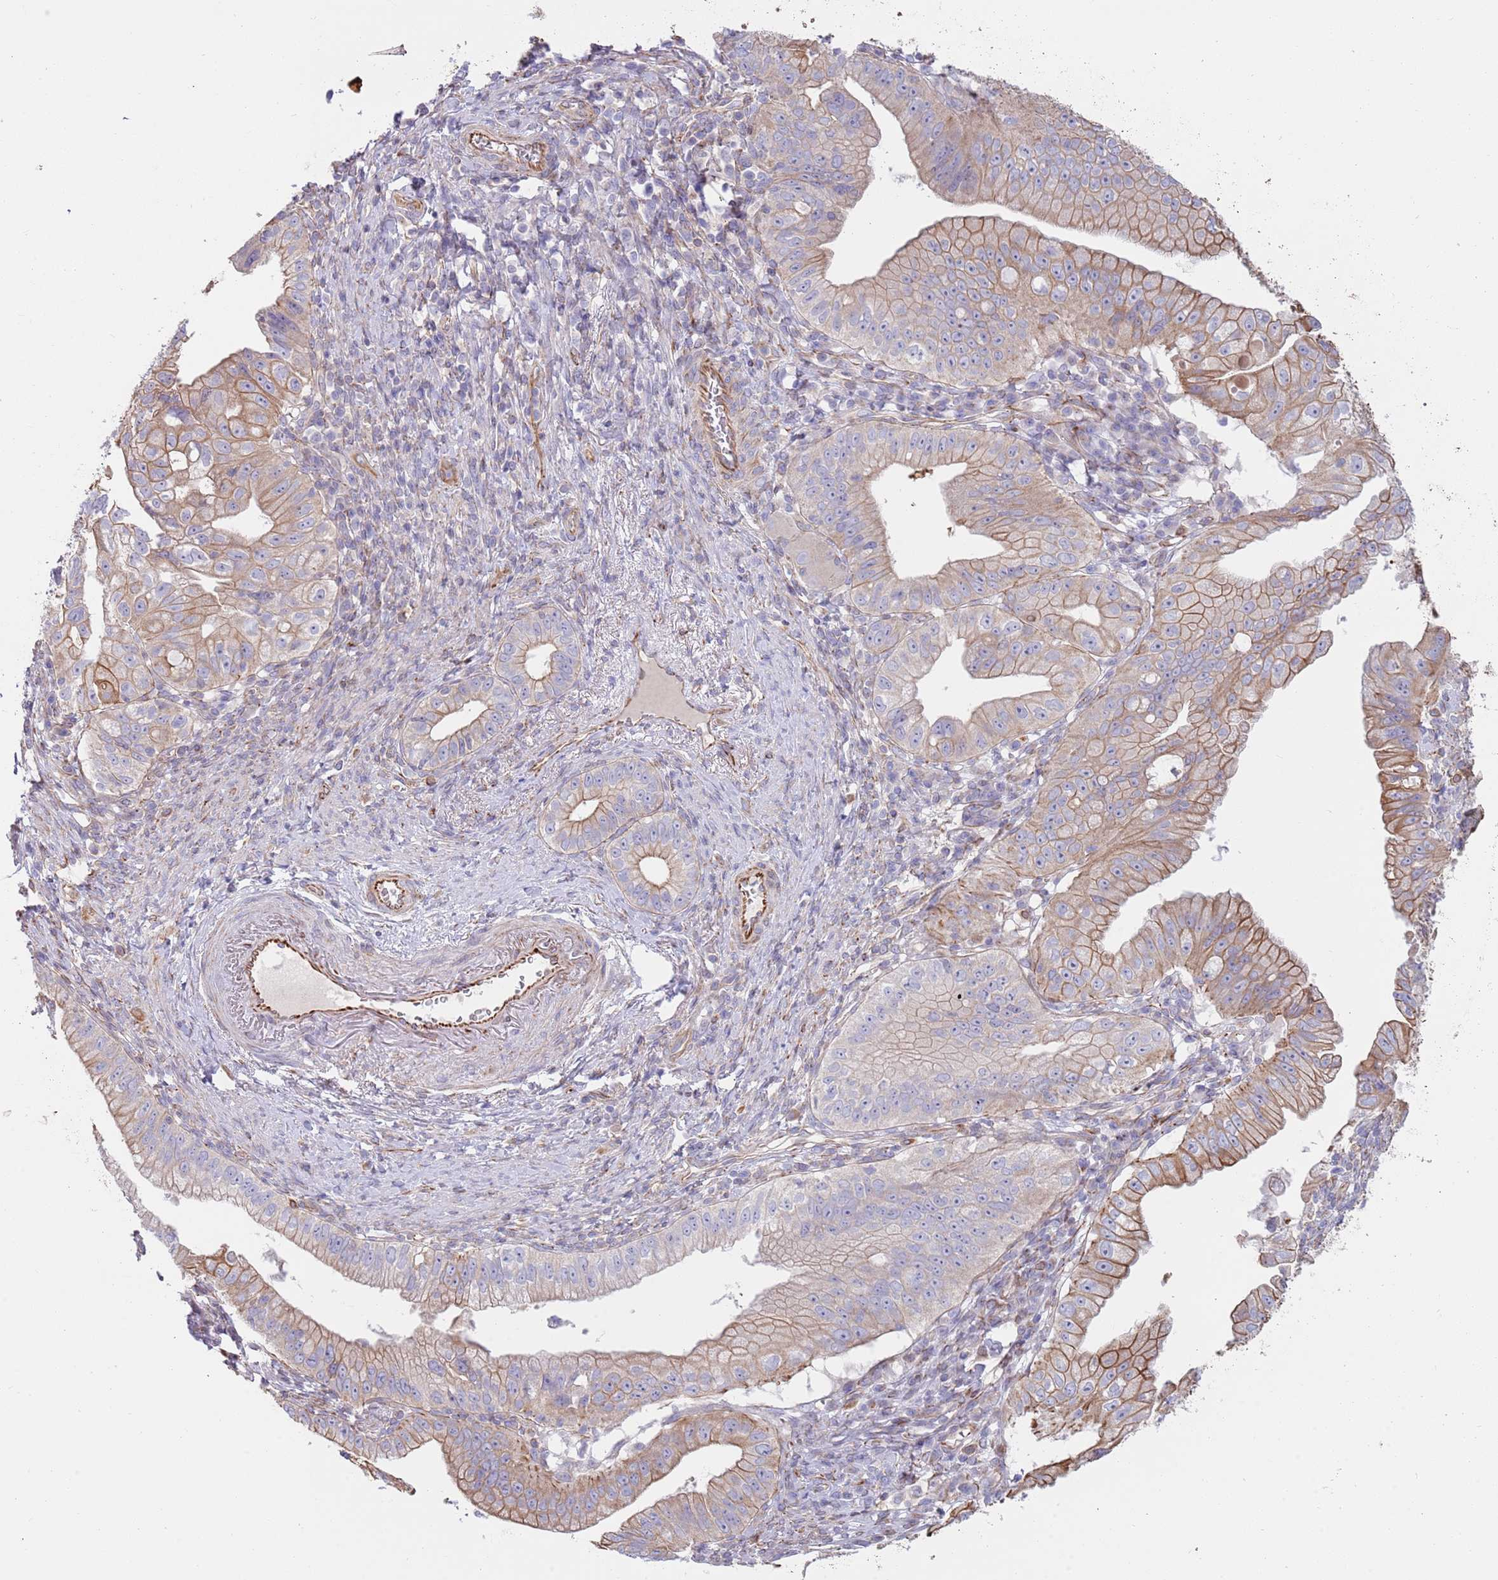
{"staining": {"intensity": "moderate", "quantity": ">75%", "location": "cytoplasmic/membranous"}, "tissue": "pancreatic cancer", "cell_type": "Tumor cells", "image_type": "cancer", "snomed": [{"axis": "morphology", "description": "Adenocarcinoma, NOS"}, {"axis": "topography", "description": "Pancreas"}], "caption": "Immunohistochemical staining of human adenocarcinoma (pancreatic) reveals medium levels of moderate cytoplasmic/membranous protein expression in about >75% of tumor cells.", "gene": "MOGAT1", "patient": {"sex": "male", "age": 70}}